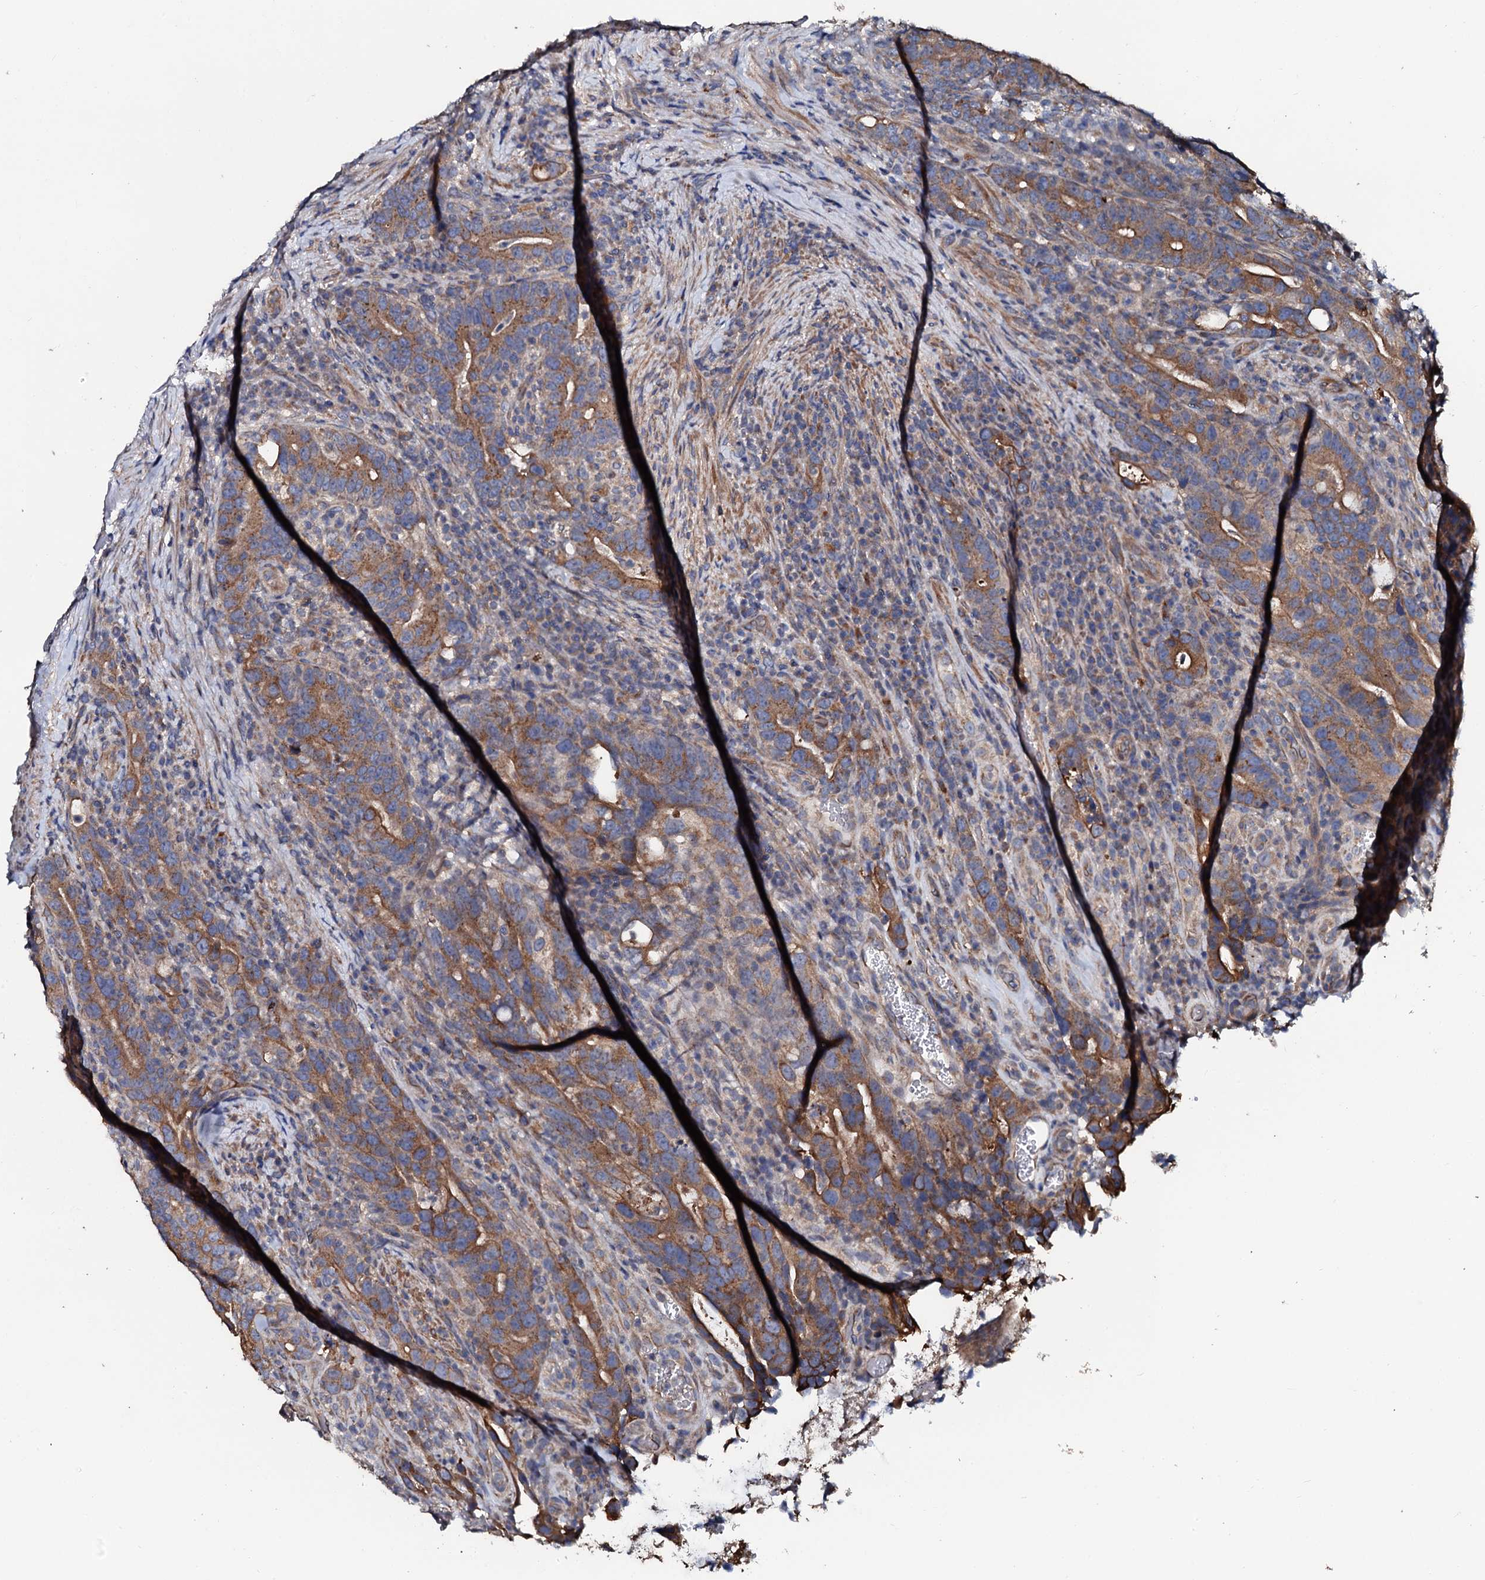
{"staining": {"intensity": "moderate", "quantity": ">75%", "location": "cytoplasmic/membranous"}, "tissue": "colorectal cancer", "cell_type": "Tumor cells", "image_type": "cancer", "snomed": [{"axis": "morphology", "description": "Adenocarcinoma, NOS"}, {"axis": "topography", "description": "Colon"}], "caption": "This histopathology image reveals immunohistochemistry (IHC) staining of human adenocarcinoma (colorectal), with medium moderate cytoplasmic/membranous staining in about >75% of tumor cells.", "gene": "GLCE", "patient": {"sex": "female", "age": 66}}